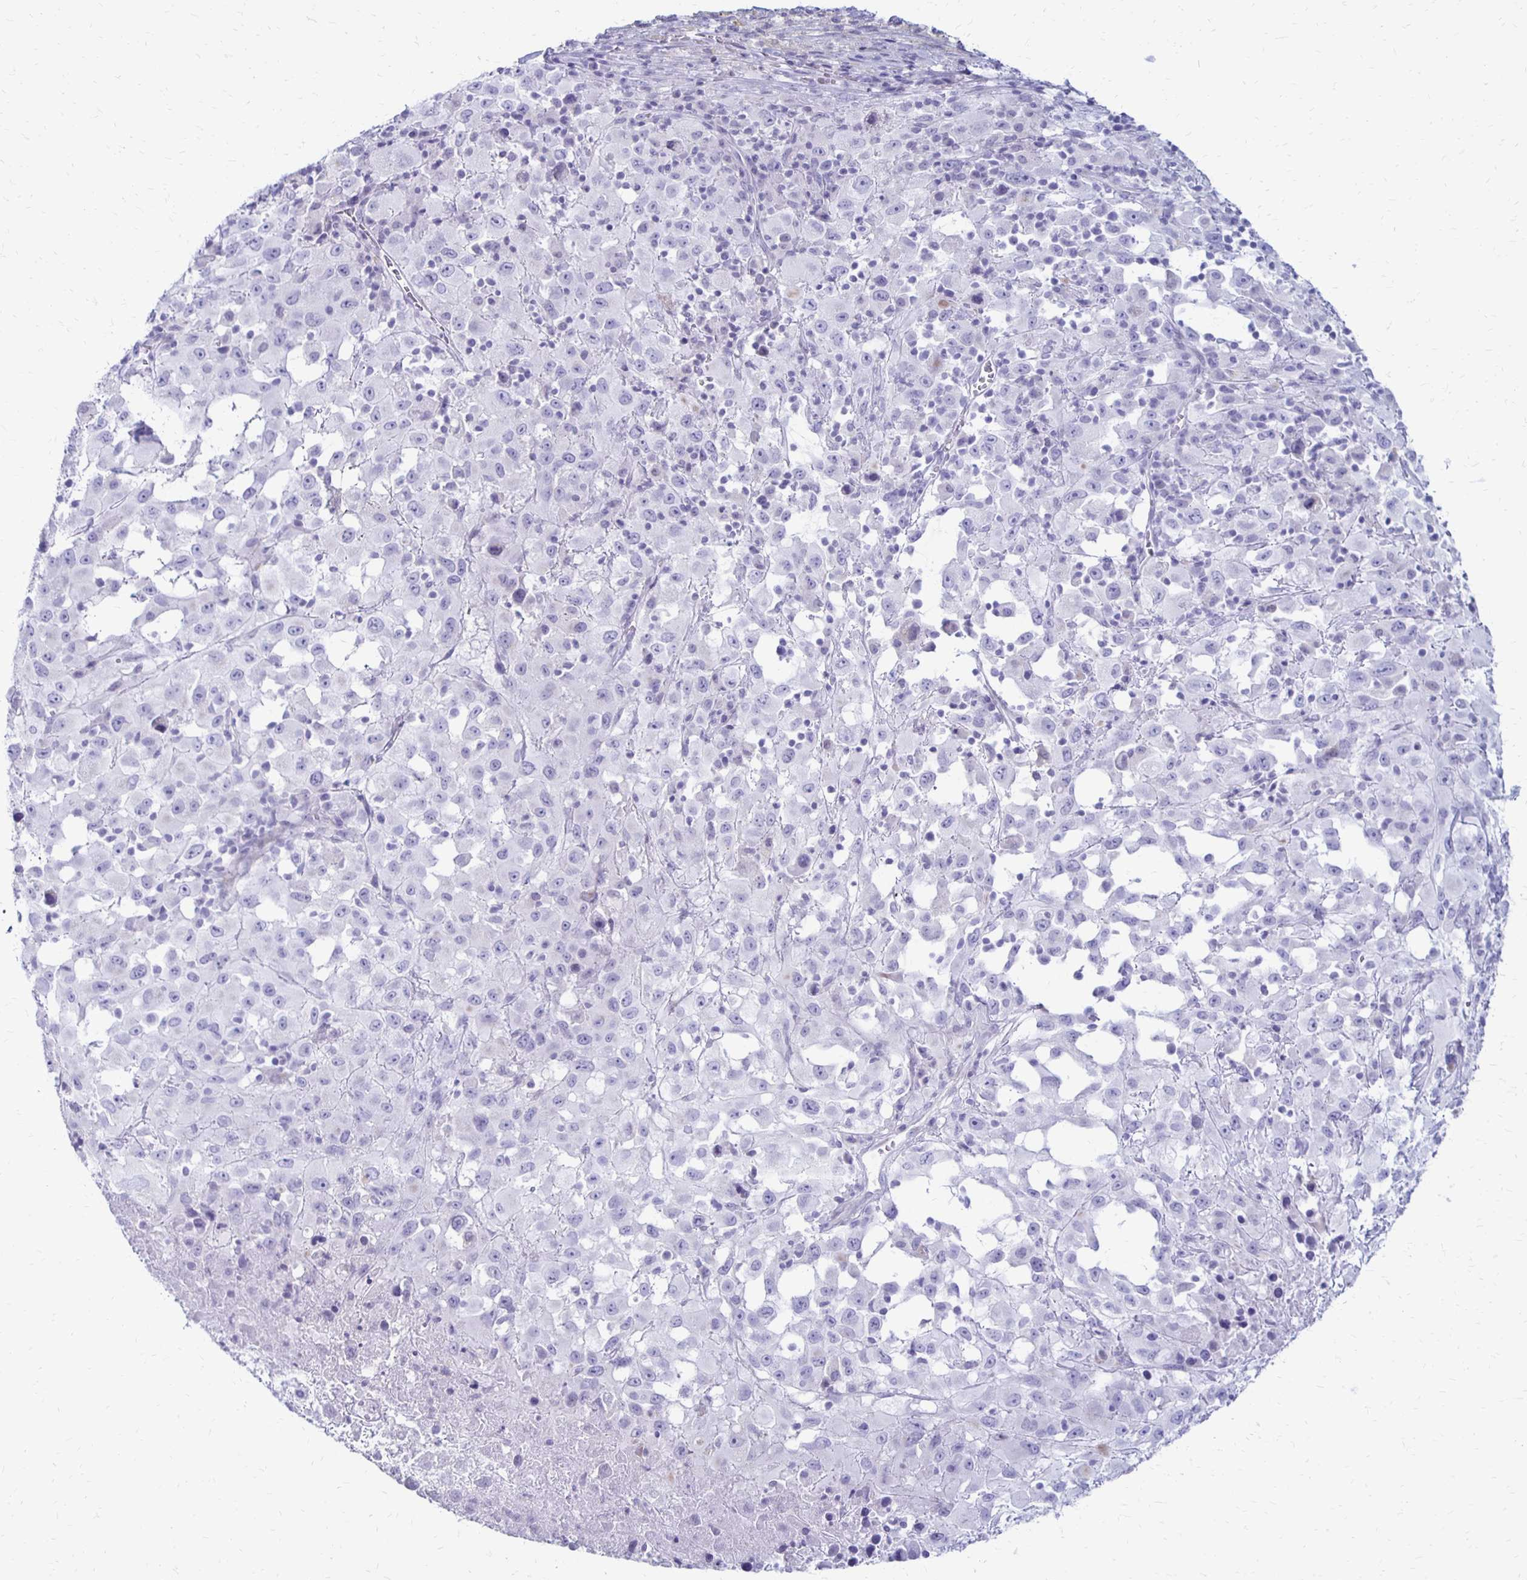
{"staining": {"intensity": "negative", "quantity": "none", "location": "none"}, "tissue": "melanoma", "cell_type": "Tumor cells", "image_type": "cancer", "snomed": [{"axis": "morphology", "description": "Malignant melanoma, Metastatic site"}, {"axis": "topography", "description": "Soft tissue"}], "caption": "Malignant melanoma (metastatic site) was stained to show a protein in brown. There is no significant expression in tumor cells.", "gene": "RYR1", "patient": {"sex": "male", "age": 50}}